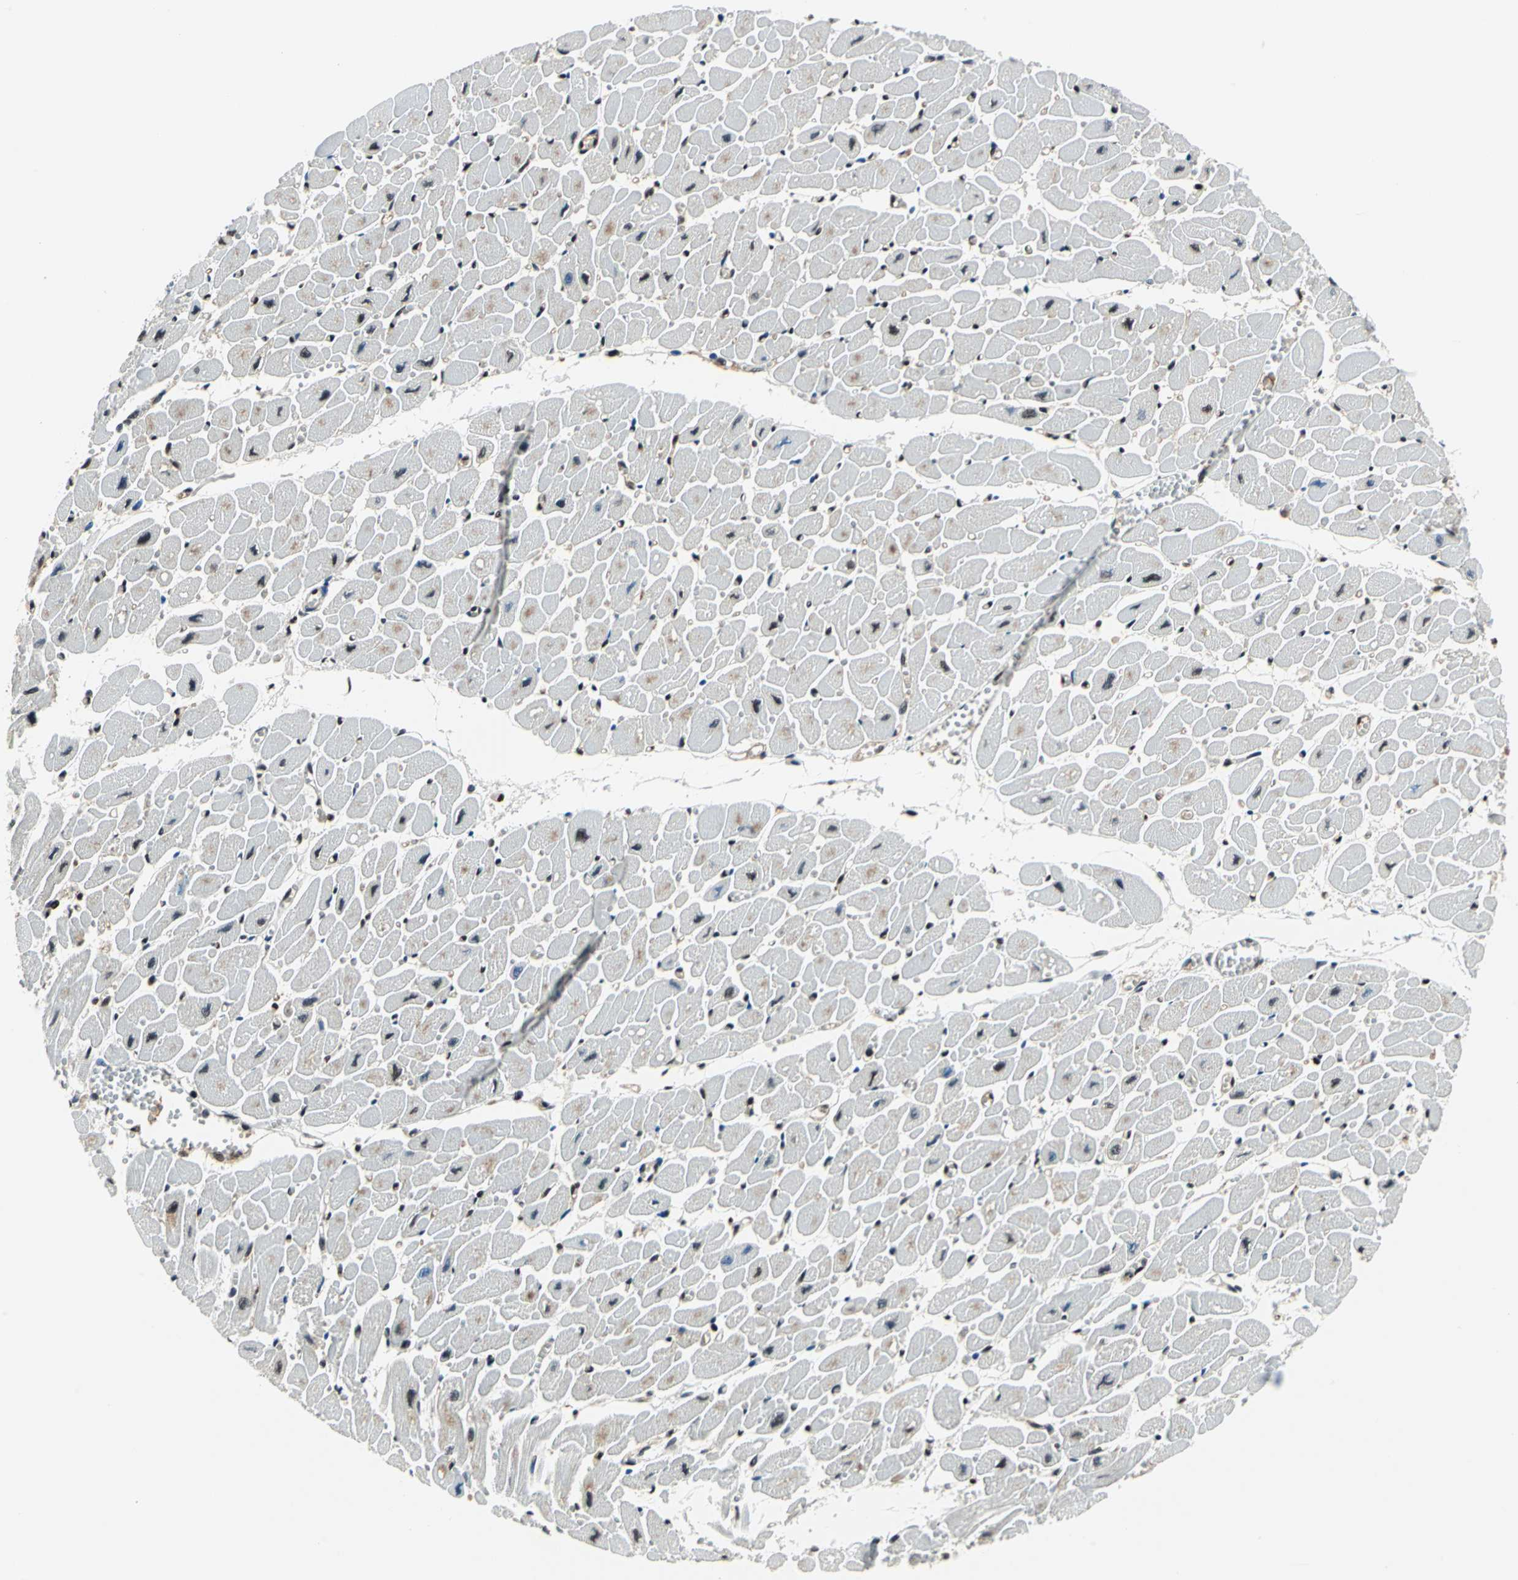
{"staining": {"intensity": "weak", "quantity": "25%-75%", "location": "cytoplasmic/membranous"}, "tissue": "heart muscle", "cell_type": "Cardiomyocytes", "image_type": "normal", "snomed": [{"axis": "morphology", "description": "Normal tissue, NOS"}, {"axis": "topography", "description": "Heart"}], "caption": "Immunohistochemical staining of benign human heart muscle displays weak cytoplasmic/membranous protein positivity in approximately 25%-75% of cardiomyocytes.", "gene": "PSME1", "patient": {"sex": "female", "age": 54}}